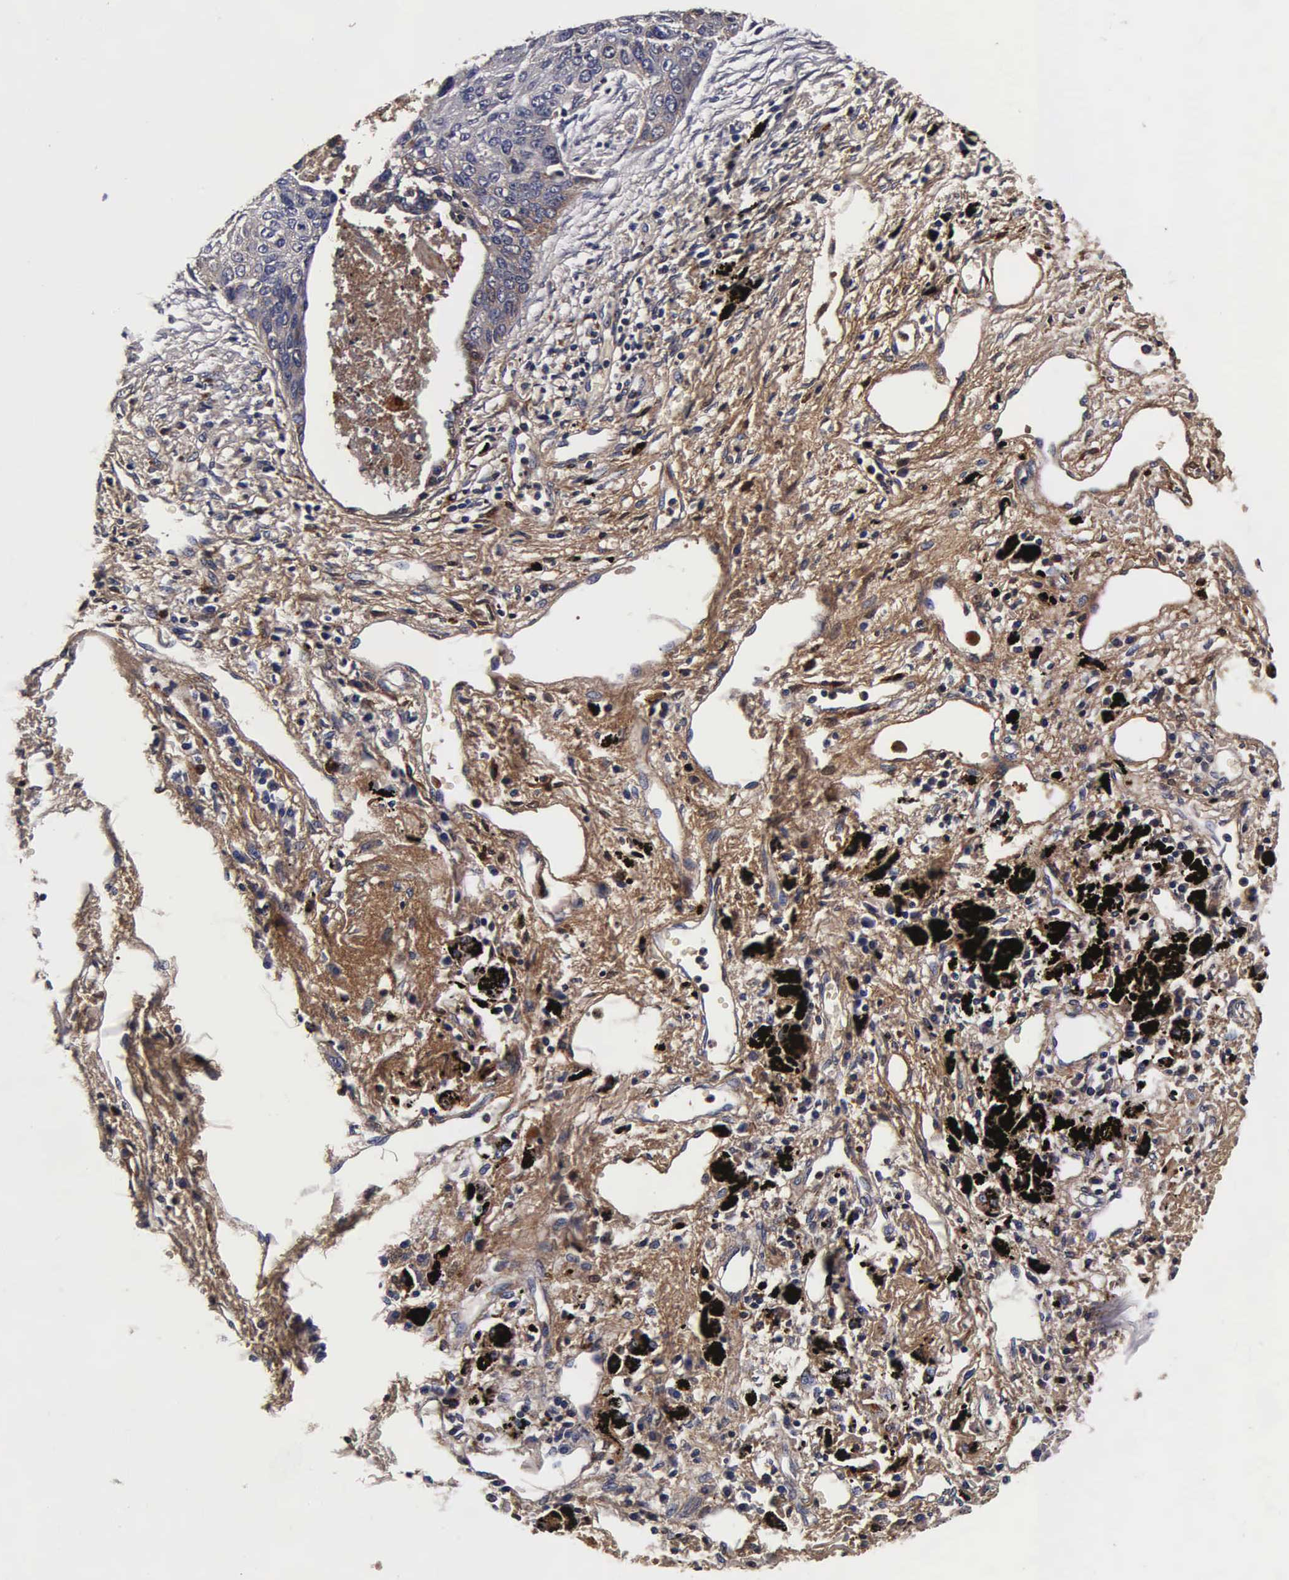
{"staining": {"intensity": "moderate", "quantity": "<25%", "location": "cytoplasmic/membranous"}, "tissue": "lung cancer", "cell_type": "Tumor cells", "image_type": "cancer", "snomed": [{"axis": "morphology", "description": "Squamous cell carcinoma, NOS"}, {"axis": "topography", "description": "Lung"}], "caption": "The immunohistochemical stain labels moderate cytoplasmic/membranous positivity in tumor cells of squamous cell carcinoma (lung) tissue.", "gene": "CST3", "patient": {"sex": "male", "age": 71}}